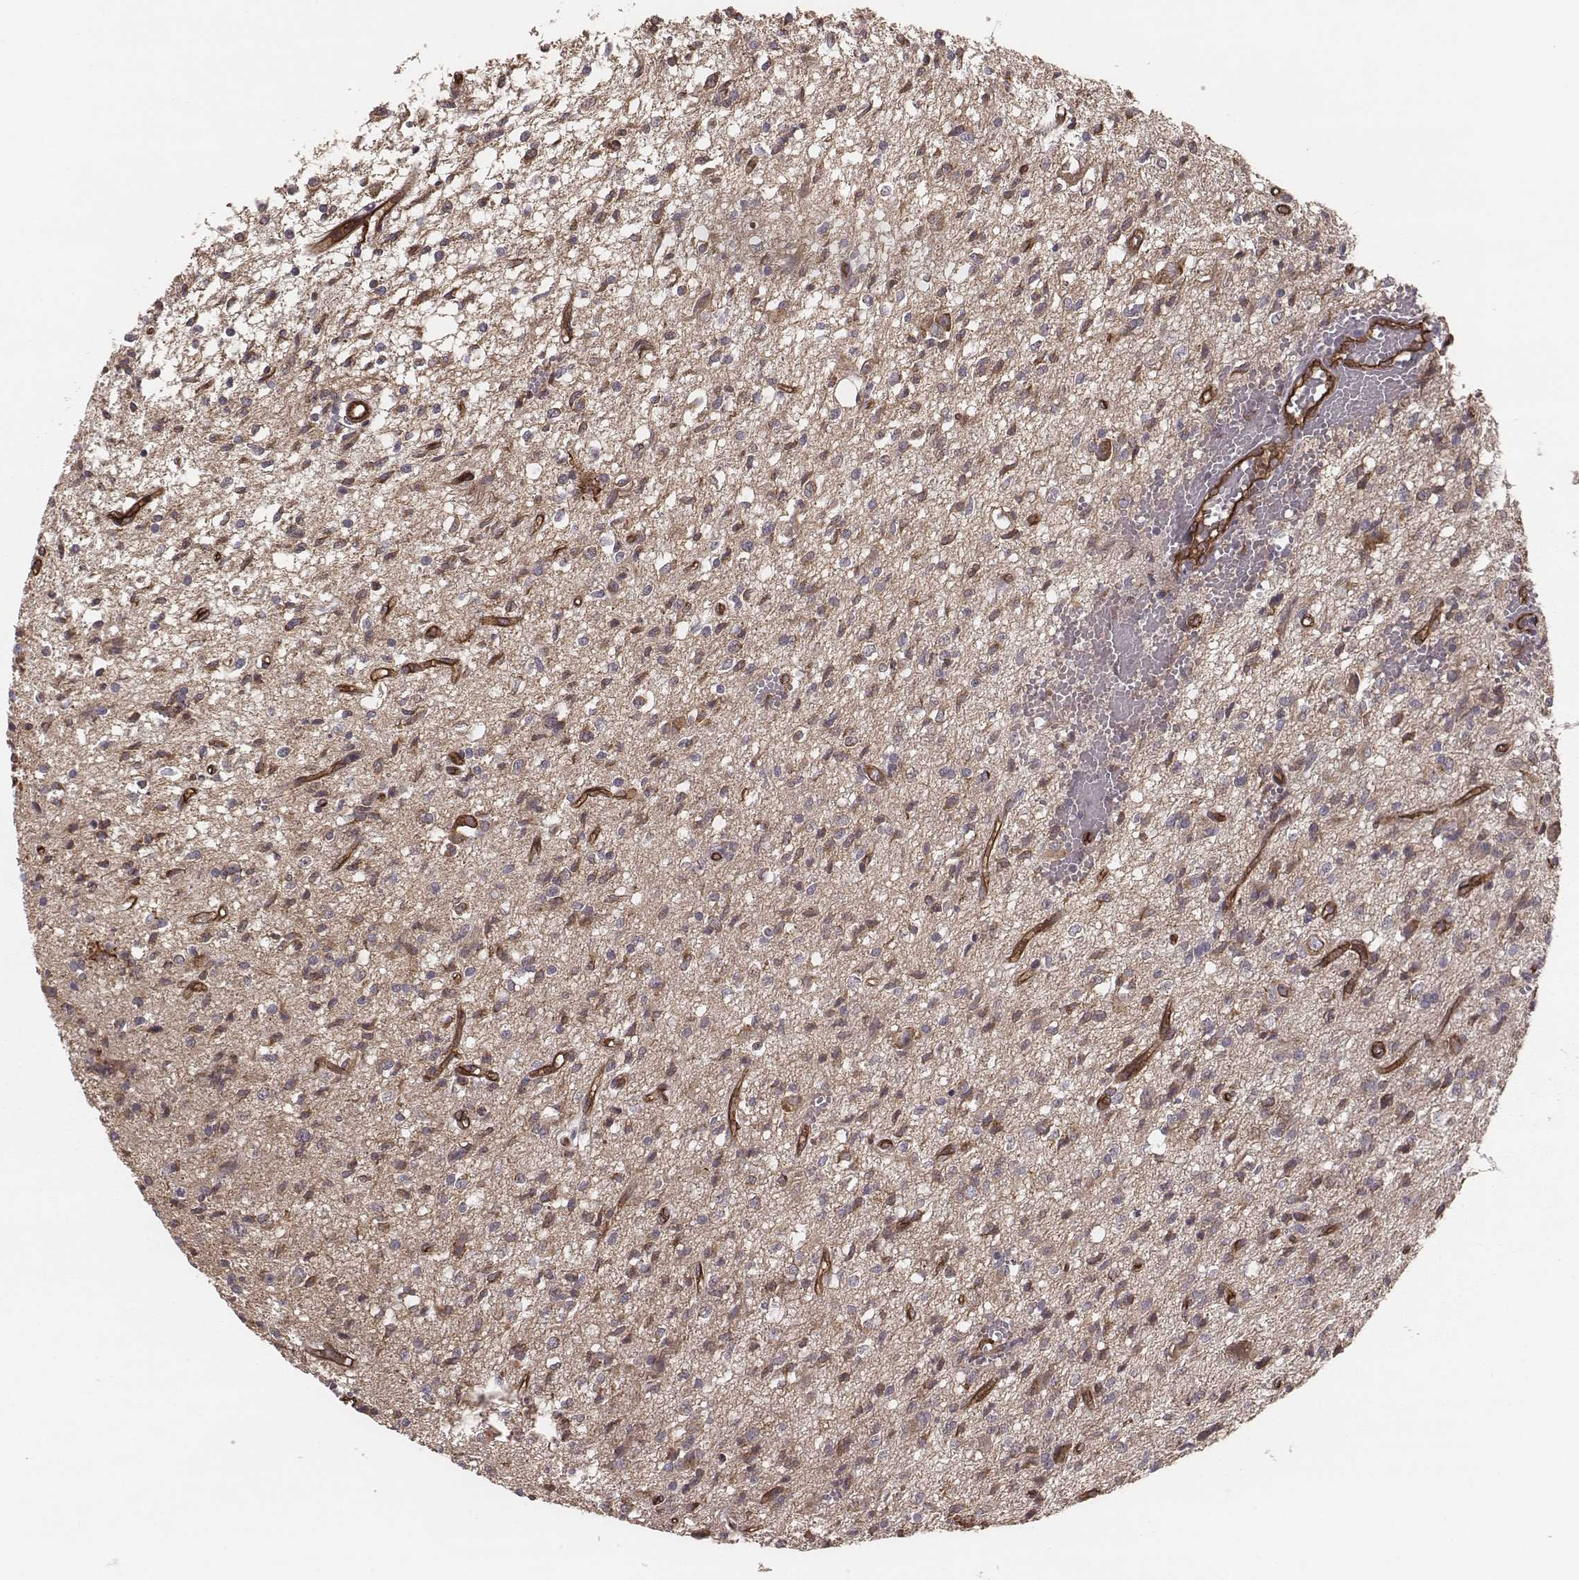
{"staining": {"intensity": "moderate", "quantity": "25%-75%", "location": "cytoplasmic/membranous"}, "tissue": "glioma", "cell_type": "Tumor cells", "image_type": "cancer", "snomed": [{"axis": "morphology", "description": "Glioma, malignant, Low grade"}, {"axis": "topography", "description": "Brain"}], "caption": "Immunohistochemistry (IHC) staining of glioma, which exhibits medium levels of moderate cytoplasmic/membranous staining in about 25%-75% of tumor cells indicating moderate cytoplasmic/membranous protein expression. The staining was performed using DAB (3,3'-diaminobenzidine) (brown) for protein detection and nuclei were counterstained in hematoxylin (blue).", "gene": "PALMD", "patient": {"sex": "male", "age": 64}}